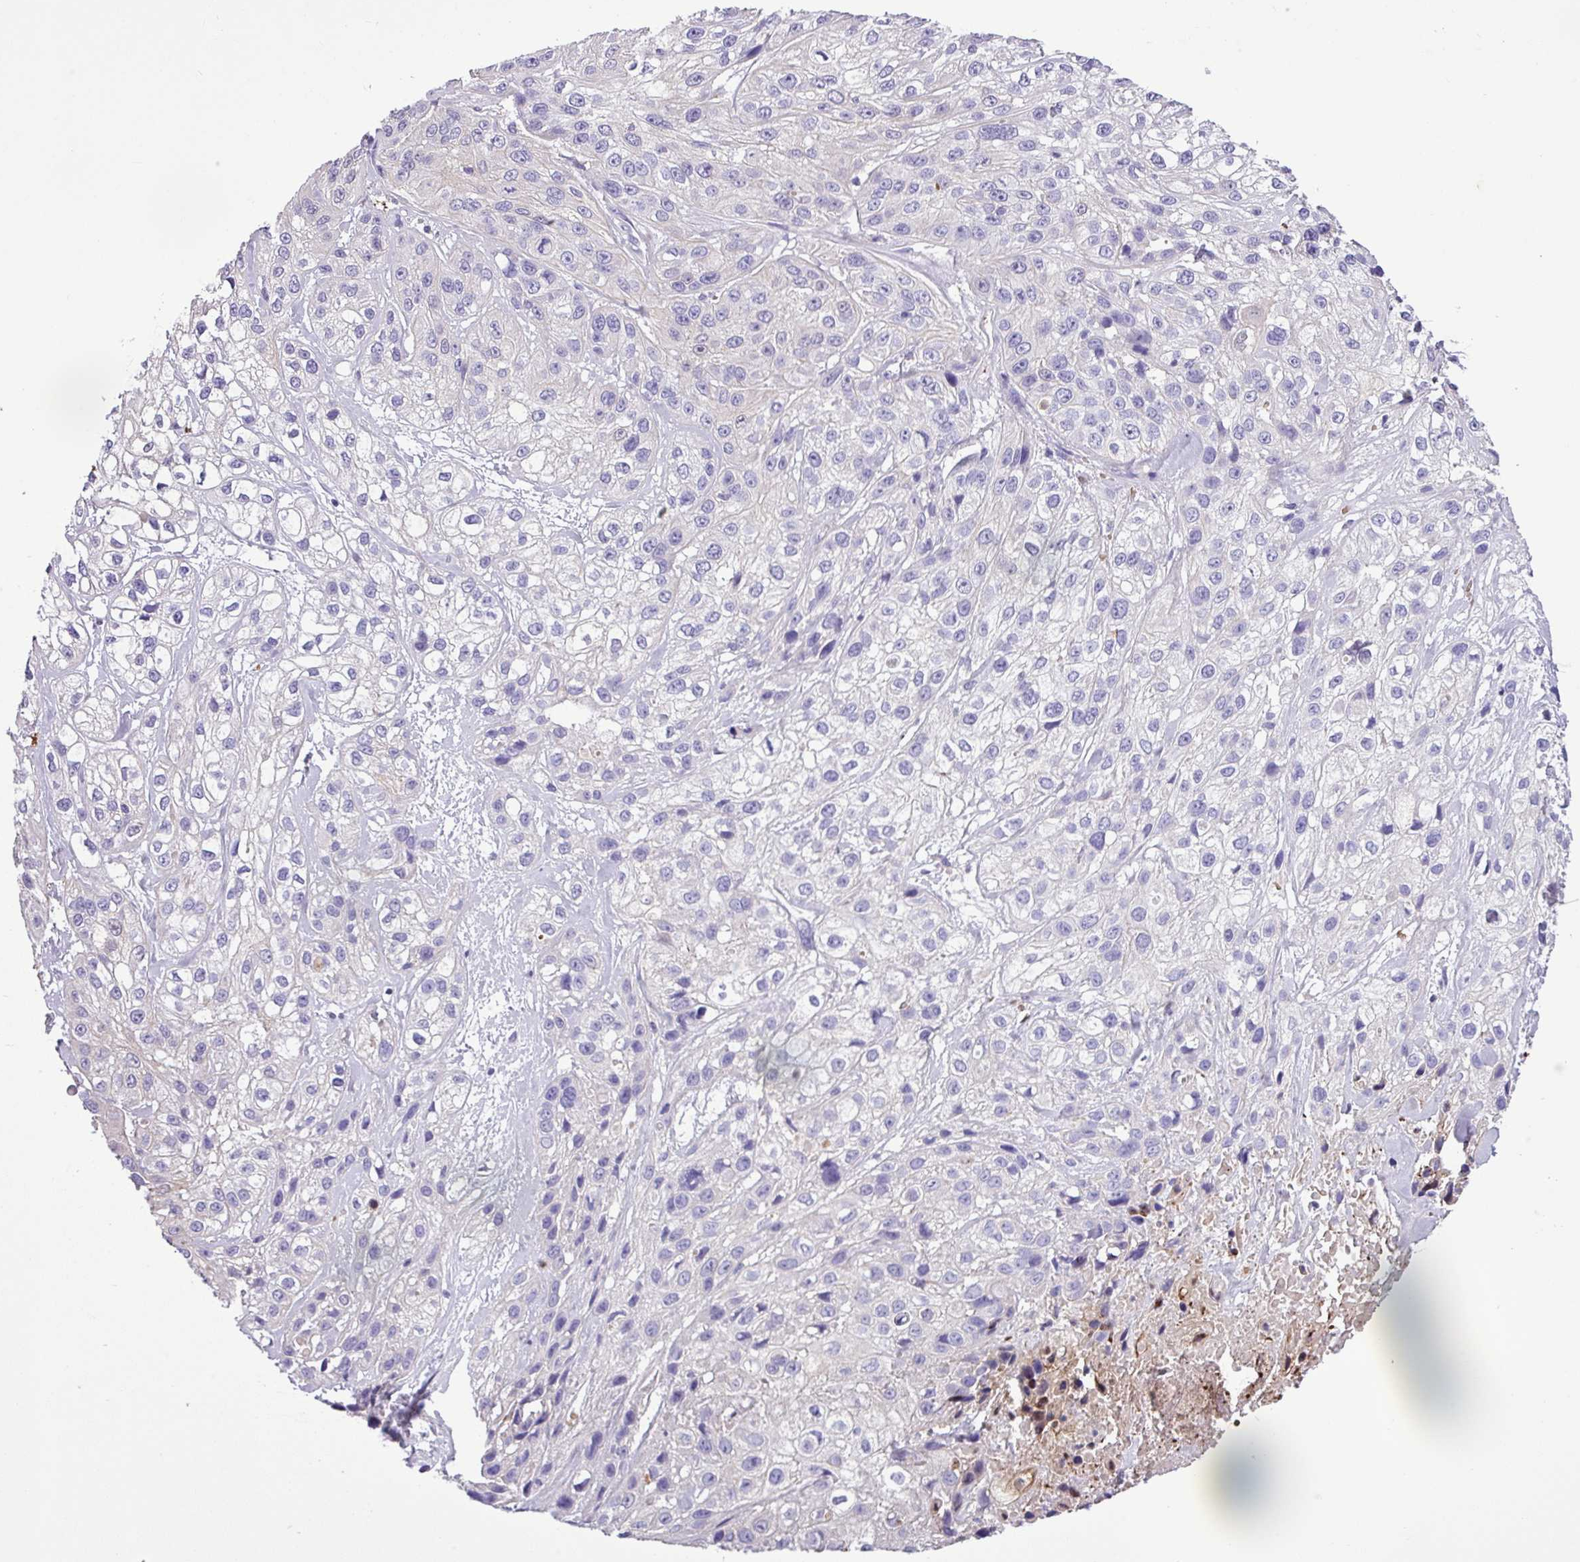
{"staining": {"intensity": "negative", "quantity": "none", "location": "none"}, "tissue": "skin cancer", "cell_type": "Tumor cells", "image_type": "cancer", "snomed": [{"axis": "morphology", "description": "Squamous cell carcinoma, NOS"}, {"axis": "topography", "description": "Skin"}], "caption": "Immunohistochemical staining of skin cancer (squamous cell carcinoma) reveals no significant positivity in tumor cells. (DAB (3,3'-diaminobenzidine) immunohistochemistry (IHC) visualized using brightfield microscopy, high magnification).", "gene": "MGAT4B", "patient": {"sex": "male", "age": 82}}